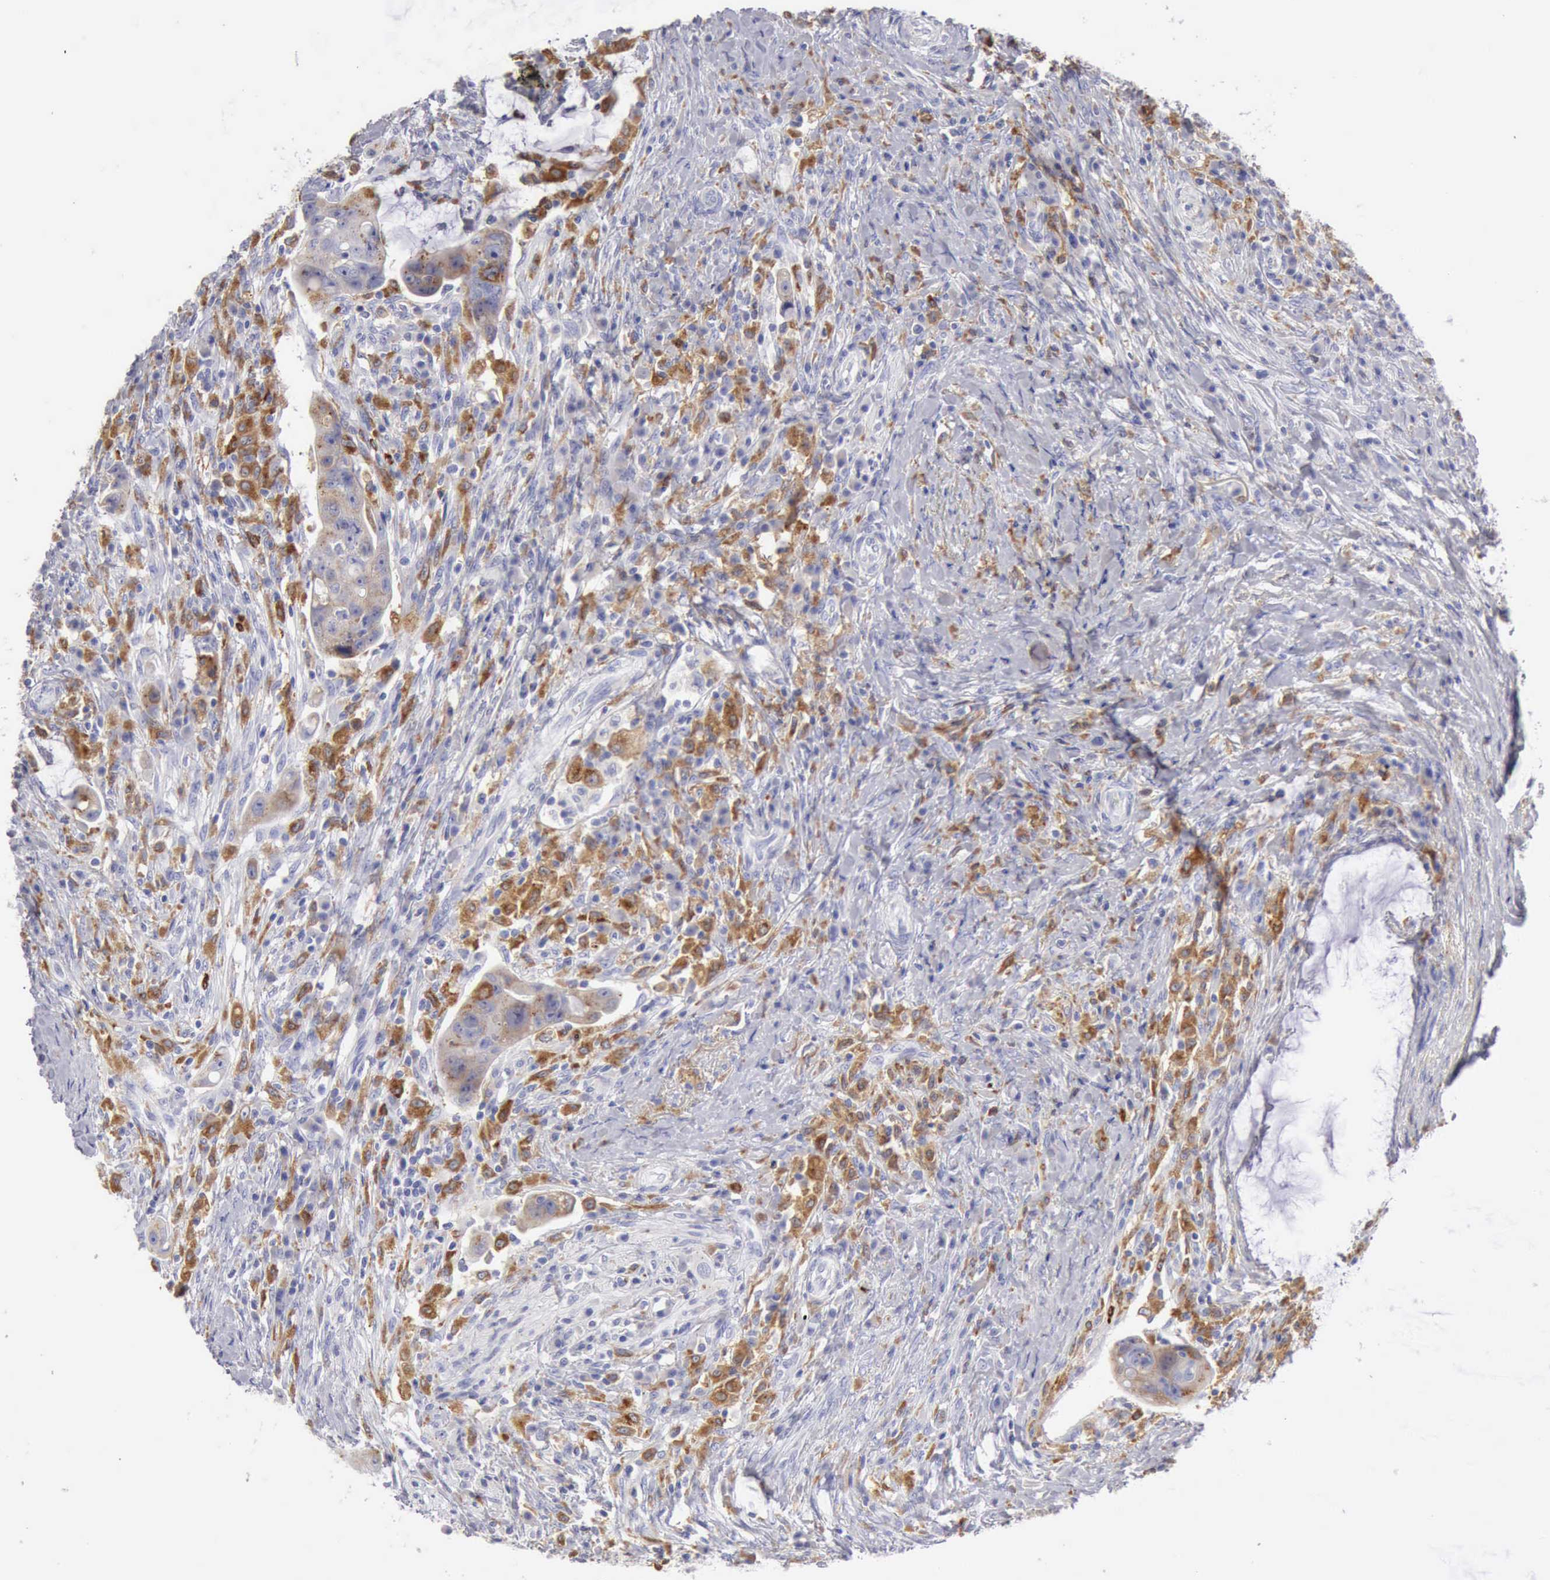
{"staining": {"intensity": "moderate", "quantity": "25%-75%", "location": "cytoplasmic/membranous"}, "tissue": "colorectal cancer", "cell_type": "Tumor cells", "image_type": "cancer", "snomed": [{"axis": "morphology", "description": "Adenocarcinoma, NOS"}, {"axis": "topography", "description": "Rectum"}], "caption": "Adenocarcinoma (colorectal) stained with DAB immunohistochemistry (IHC) reveals medium levels of moderate cytoplasmic/membranous positivity in about 25%-75% of tumor cells. The staining was performed using DAB, with brown indicating positive protein expression. Nuclei are stained blue with hematoxylin.", "gene": "CTSS", "patient": {"sex": "female", "age": 71}}